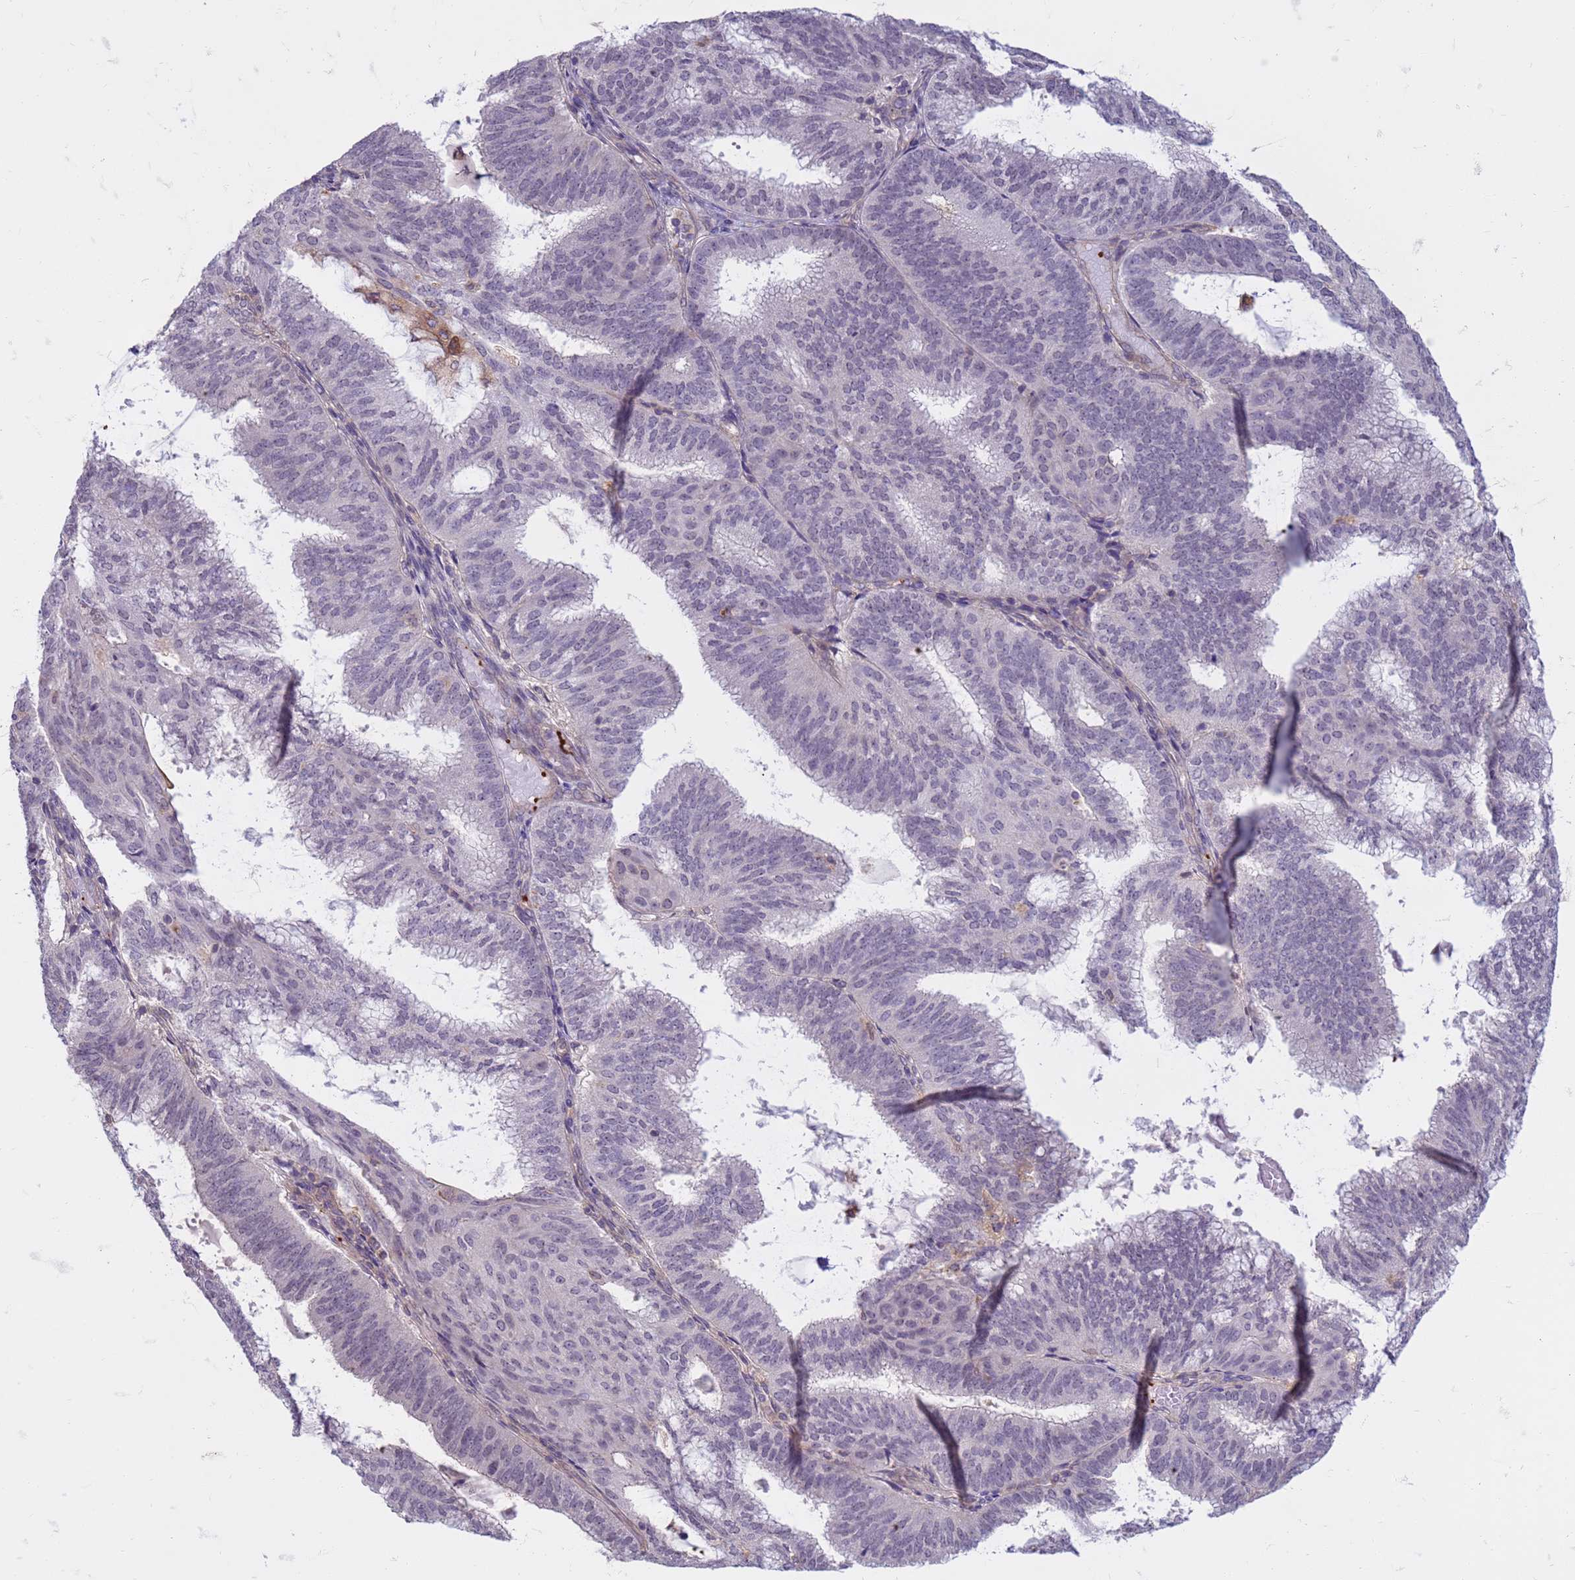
{"staining": {"intensity": "negative", "quantity": "none", "location": "none"}, "tissue": "endometrial cancer", "cell_type": "Tumor cells", "image_type": "cancer", "snomed": [{"axis": "morphology", "description": "Adenocarcinoma, NOS"}, {"axis": "topography", "description": "Endometrium"}], "caption": "Micrograph shows no protein positivity in tumor cells of endometrial adenocarcinoma tissue. (Brightfield microscopy of DAB immunohistochemistry at high magnification).", "gene": "SLC15A3", "patient": {"sex": "female", "age": 49}}